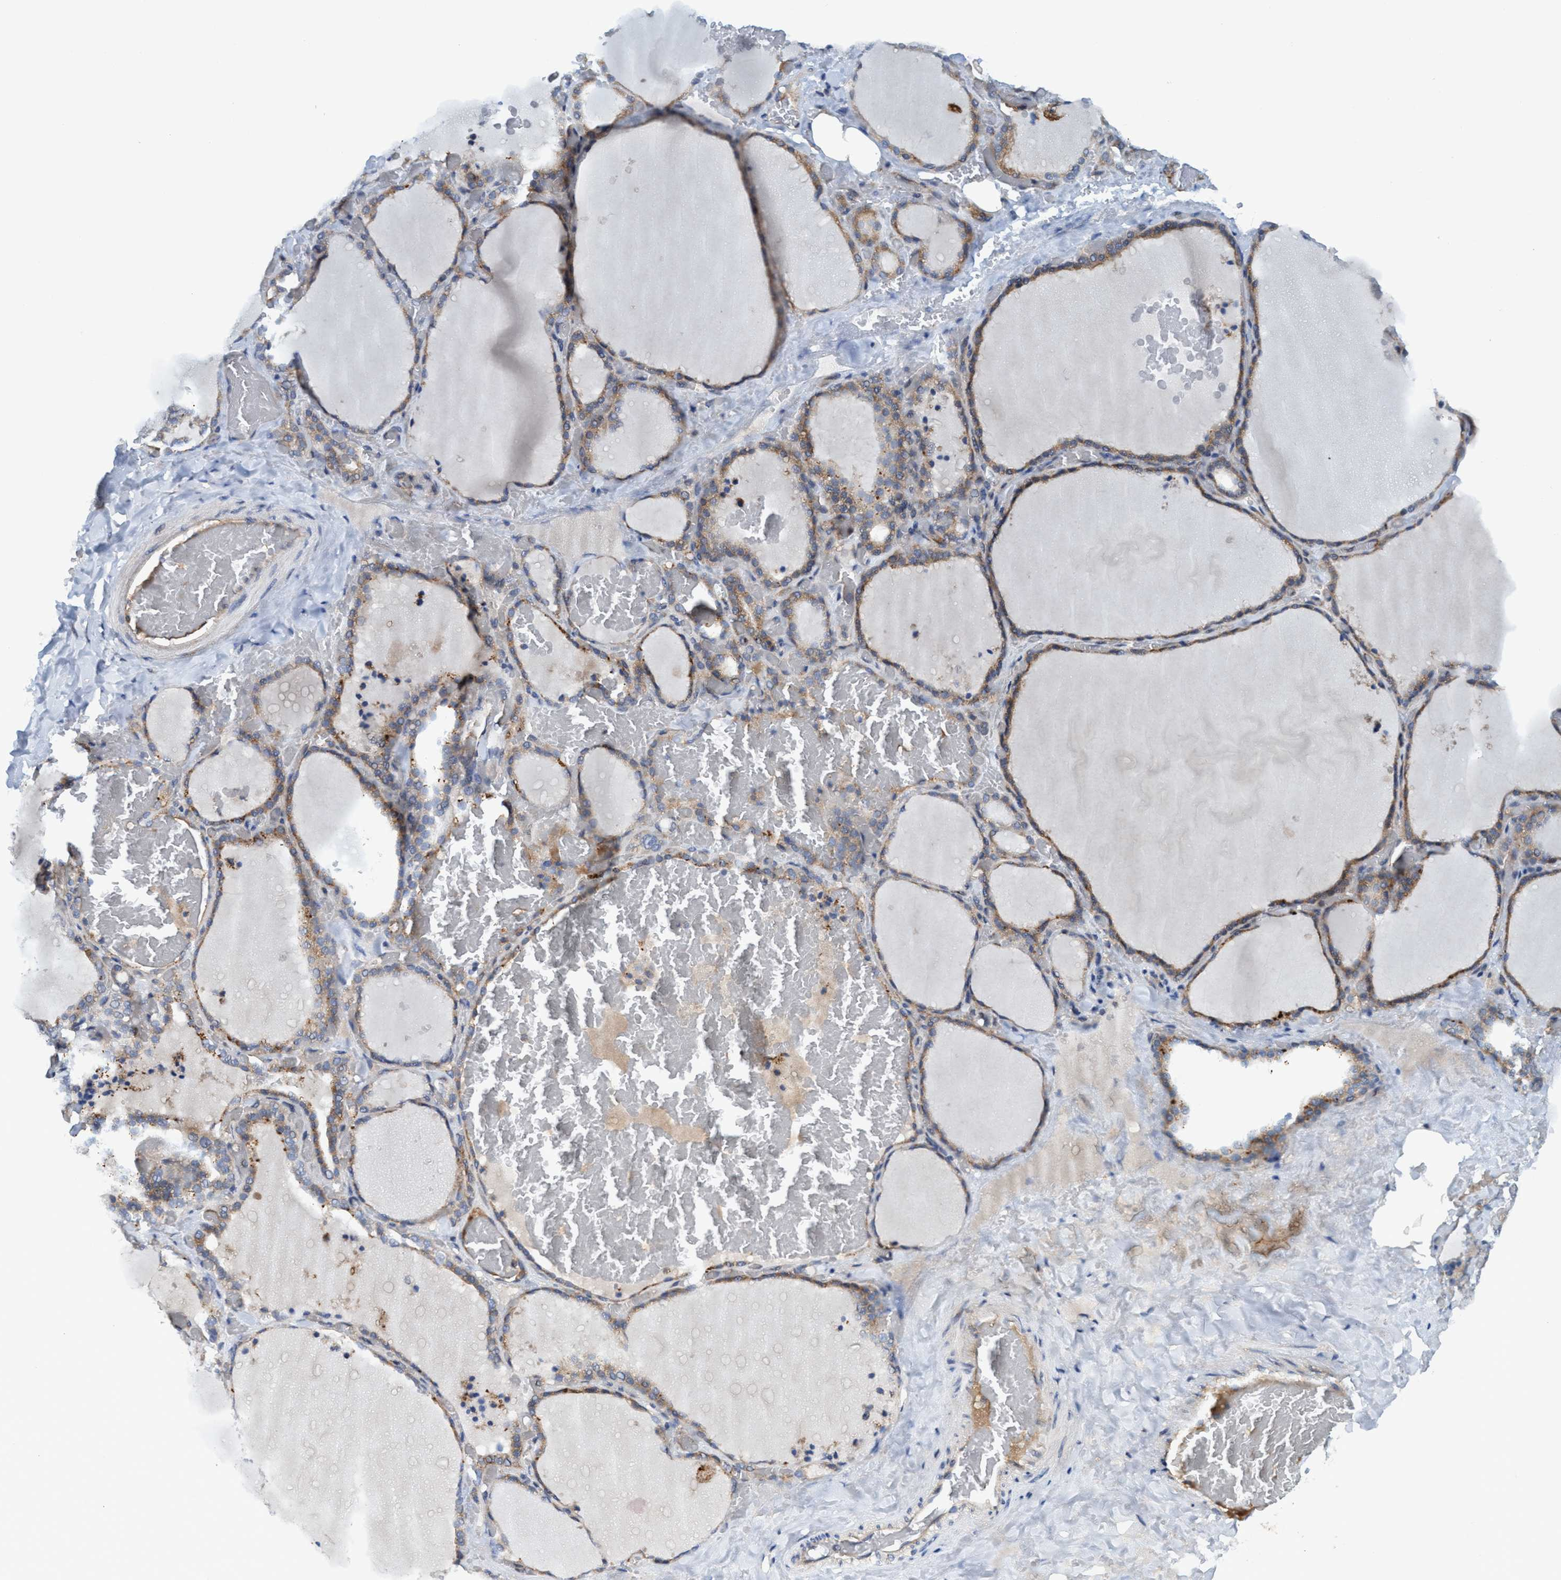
{"staining": {"intensity": "weak", "quantity": ">75%", "location": "cytoplasmic/membranous"}, "tissue": "thyroid gland", "cell_type": "Glandular cells", "image_type": "normal", "snomed": [{"axis": "morphology", "description": "Normal tissue, NOS"}, {"axis": "topography", "description": "Thyroid gland"}], "caption": "Brown immunohistochemical staining in normal thyroid gland reveals weak cytoplasmic/membranous expression in about >75% of glandular cells.", "gene": "TRIM65", "patient": {"sex": "female", "age": 22}}